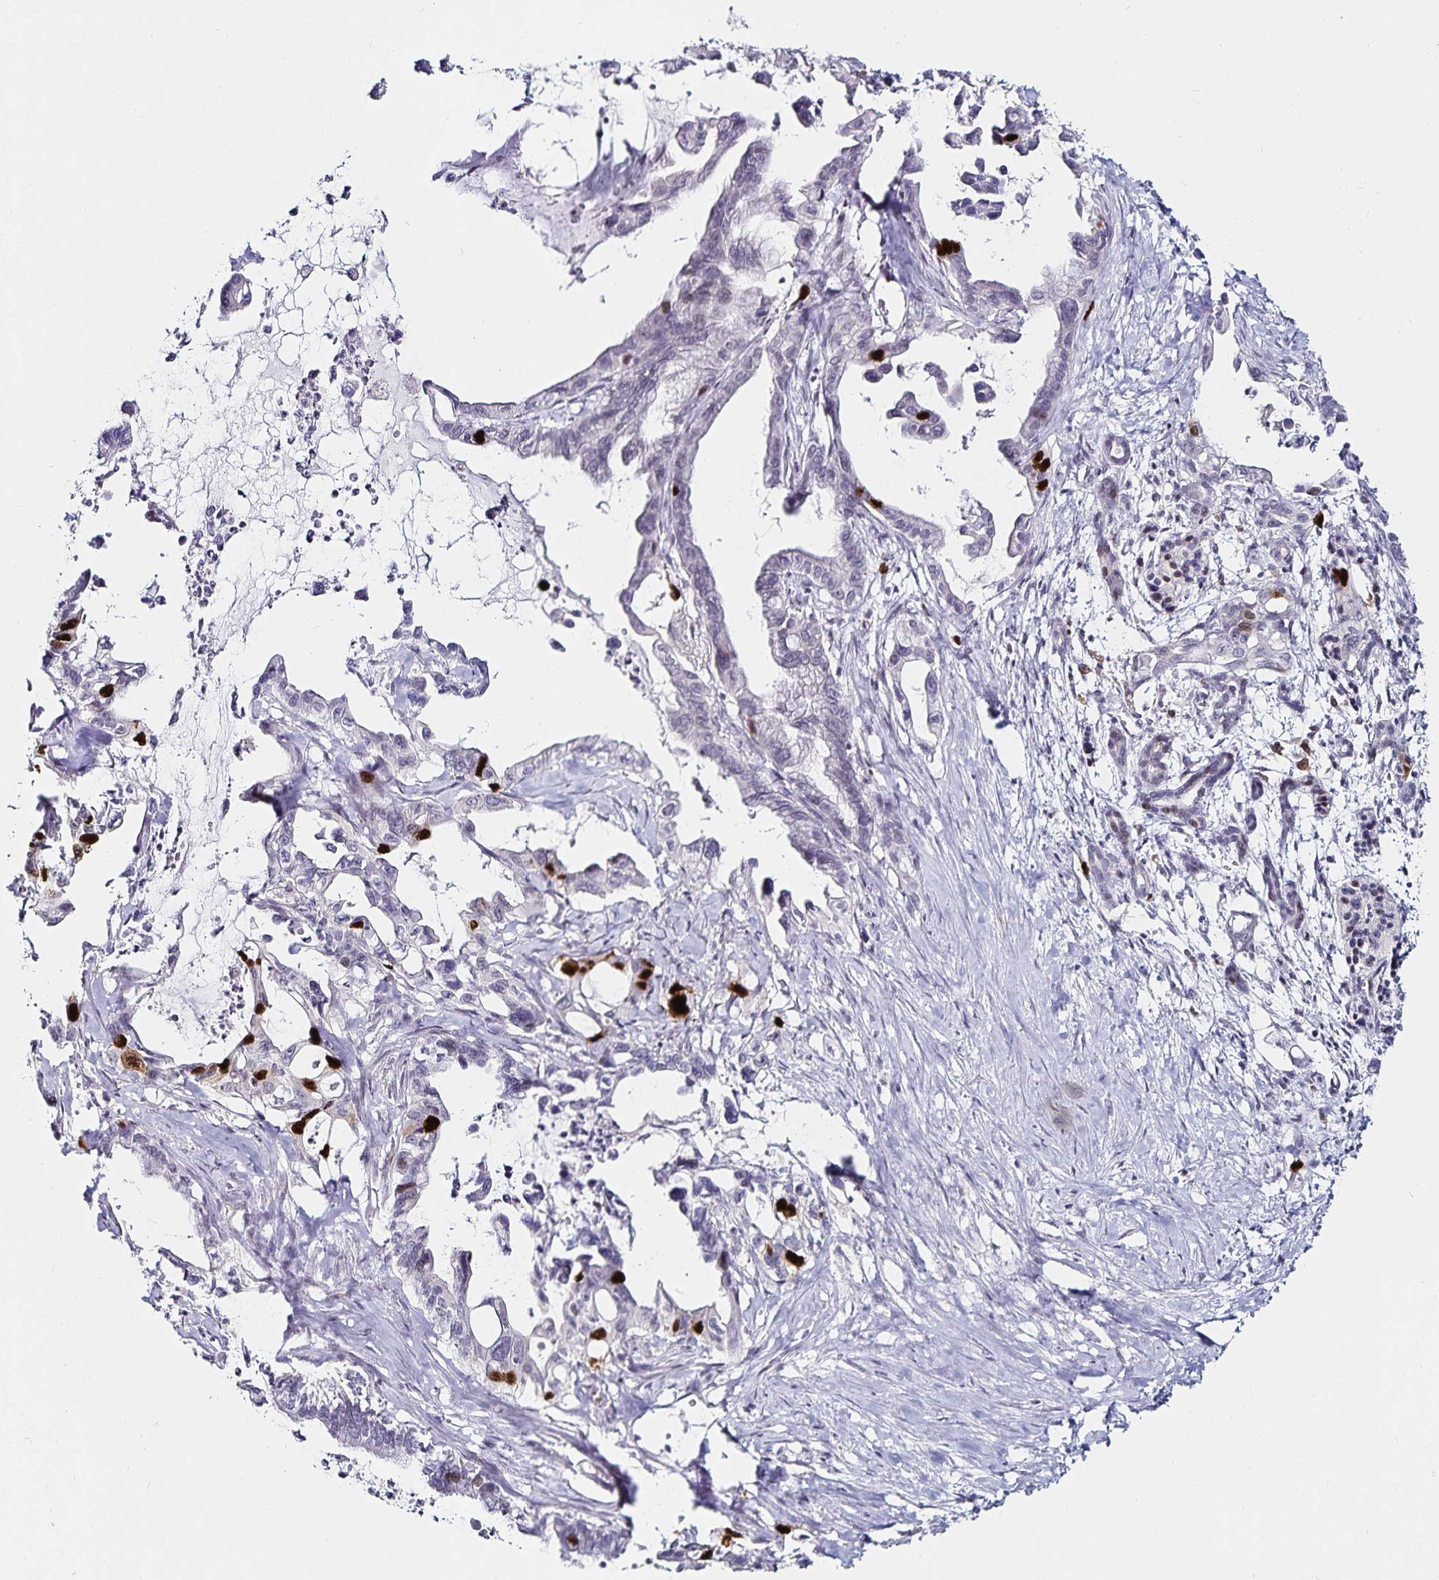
{"staining": {"intensity": "strong", "quantity": "<25%", "location": "nuclear"}, "tissue": "pancreatic cancer", "cell_type": "Tumor cells", "image_type": "cancer", "snomed": [{"axis": "morphology", "description": "Adenocarcinoma, NOS"}, {"axis": "topography", "description": "Pancreas"}], "caption": "Human pancreatic cancer (adenocarcinoma) stained with a protein marker displays strong staining in tumor cells.", "gene": "ANLN", "patient": {"sex": "male", "age": 61}}